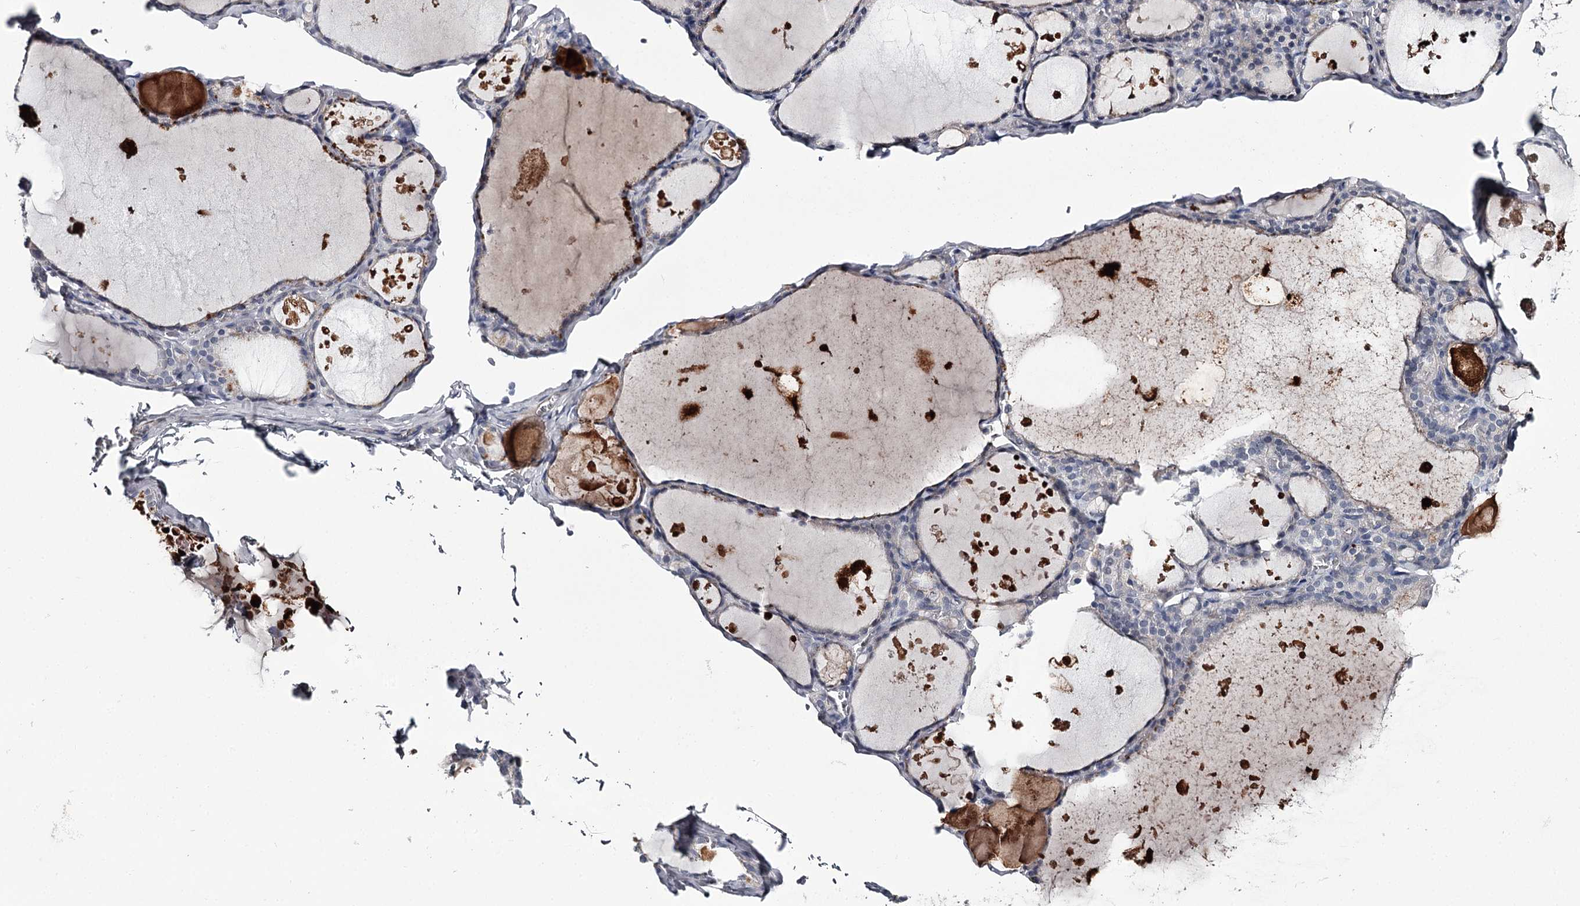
{"staining": {"intensity": "negative", "quantity": "none", "location": "none"}, "tissue": "thyroid gland", "cell_type": "Glandular cells", "image_type": "normal", "snomed": [{"axis": "morphology", "description": "Normal tissue, NOS"}, {"axis": "topography", "description": "Thyroid gland"}], "caption": "Immunohistochemistry histopathology image of benign human thyroid gland stained for a protein (brown), which shows no positivity in glandular cells.", "gene": "FDXACB1", "patient": {"sex": "male", "age": 56}}